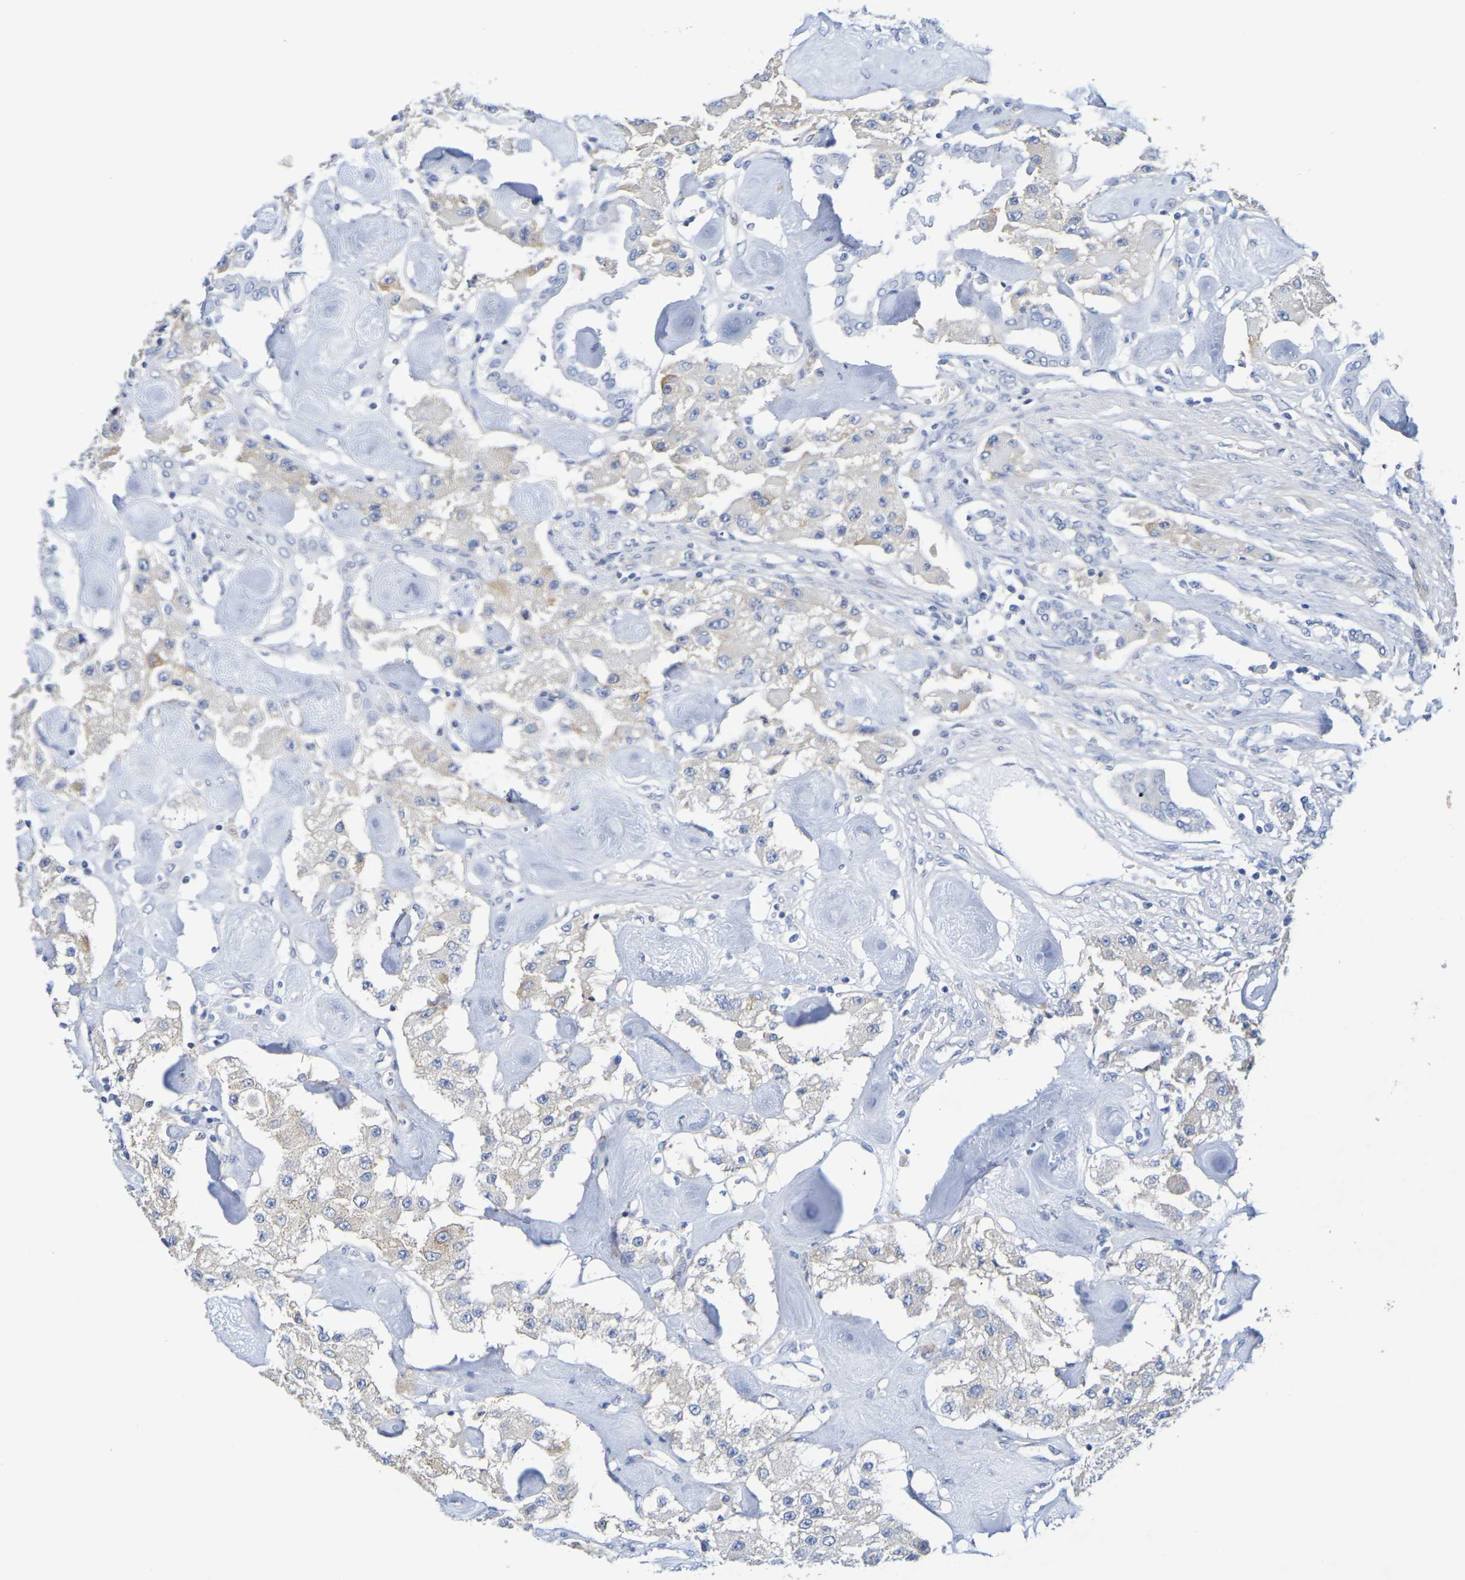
{"staining": {"intensity": "weak", "quantity": "25%-75%", "location": "cytoplasmic/membranous"}, "tissue": "carcinoid", "cell_type": "Tumor cells", "image_type": "cancer", "snomed": [{"axis": "morphology", "description": "Carcinoid, malignant, NOS"}, {"axis": "topography", "description": "Pancreas"}], "caption": "Protein expression analysis of carcinoid (malignant) demonstrates weak cytoplasmic/membranous expression in approximately 25%-75% of tumor cells.", "gene": "TMCC3", "patient": {"sex": "male", "age": 41}}